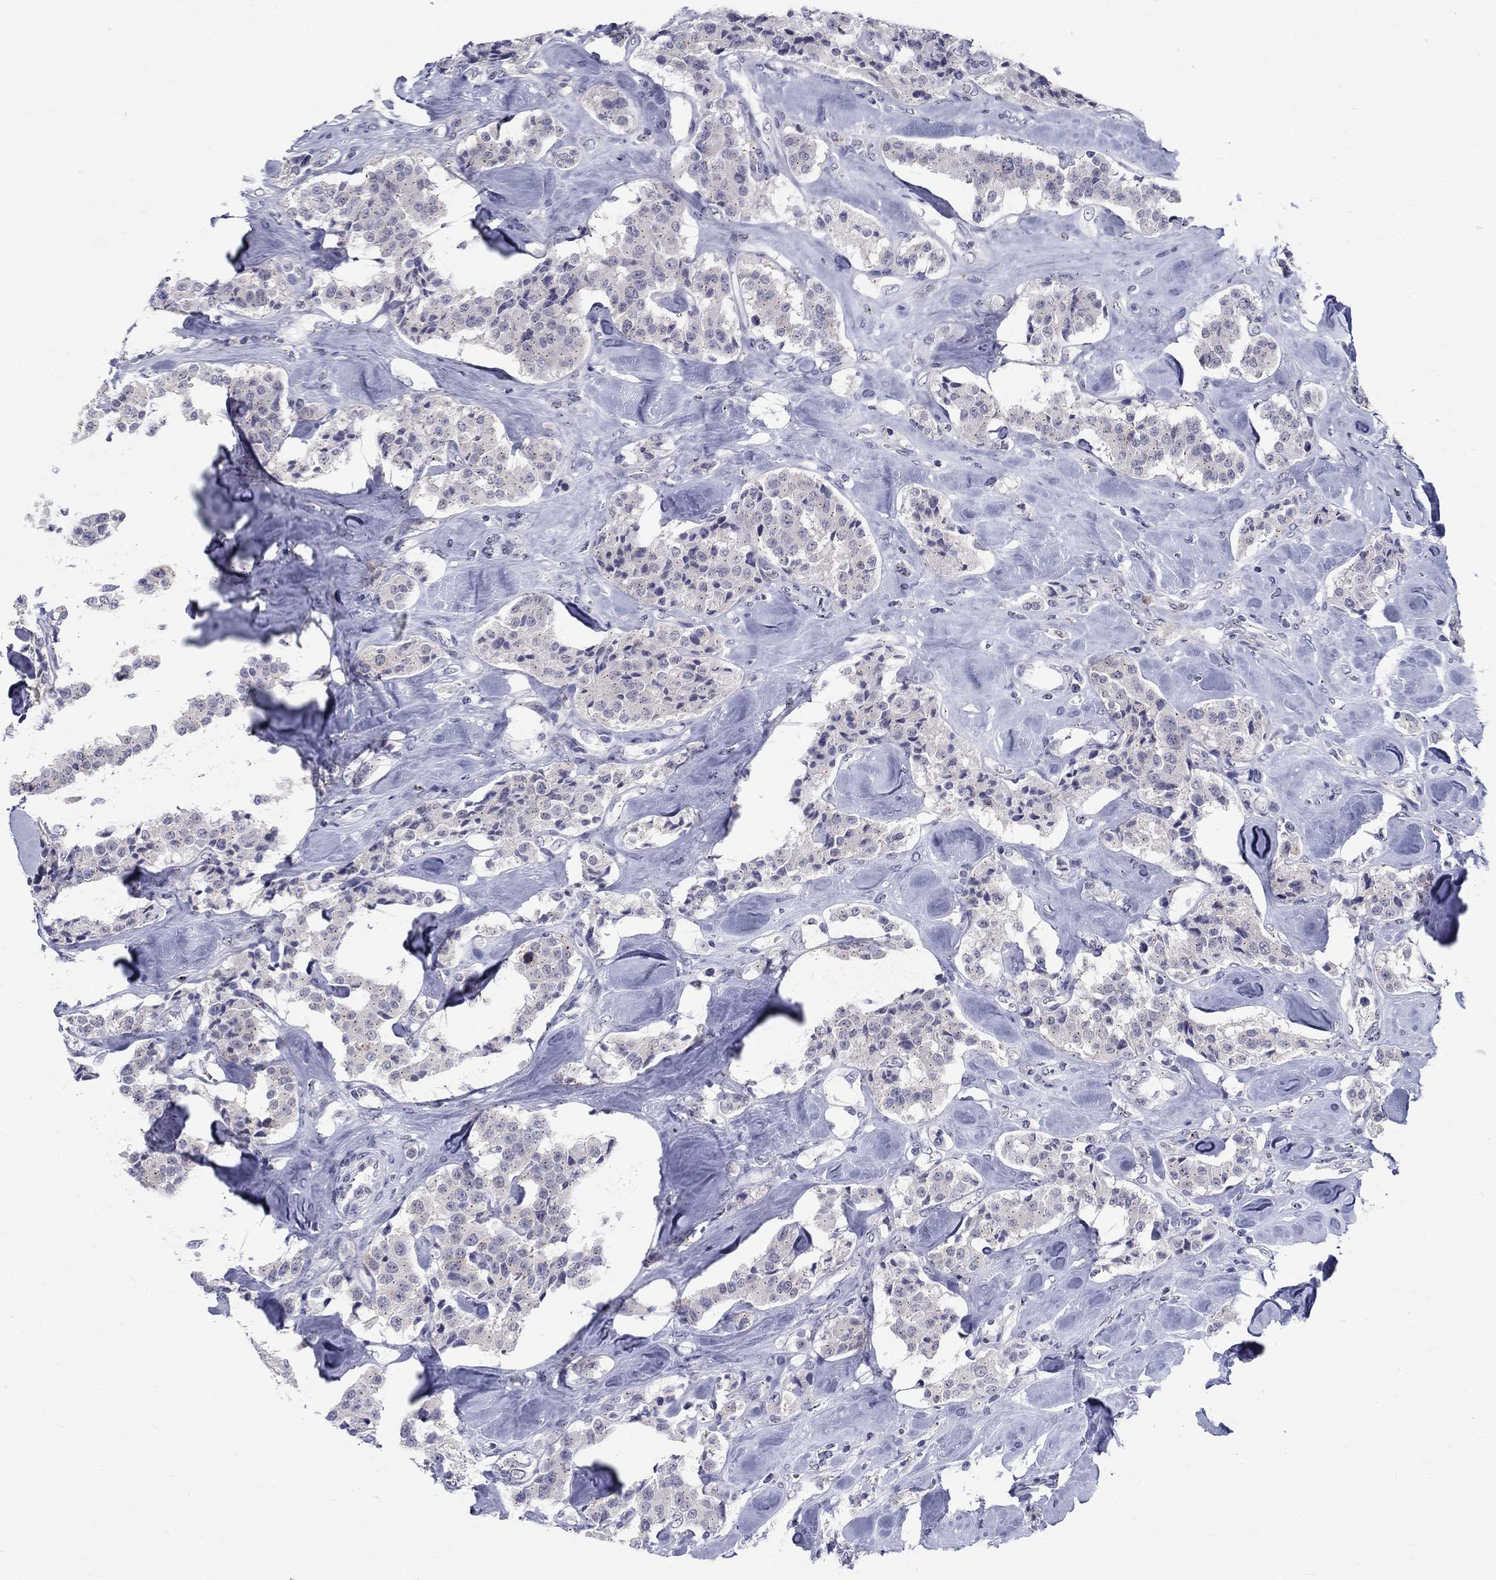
{"staining": {"intensity": "negative", "quantity": "none", "location": "none"}, "tissue": "carcinoid", "cell_type": "Tumor cells", "image_type": "cancer", "snomed": [{"axis": "morphology", "description": "Carcinoid, malignant, NOS"}, {"axis": "topography", "description": "Pancreas"}], "caption": "Immunohistochemistry photomicrograph of neoplastic tissue: human malignant carcinoid stained with DAB reveals no significant protein expression in tumor cells. (DAB immunohistochemistry, high magnification).", "gene": "CEP43", "patient": {"sex": "male", "age": 41}}